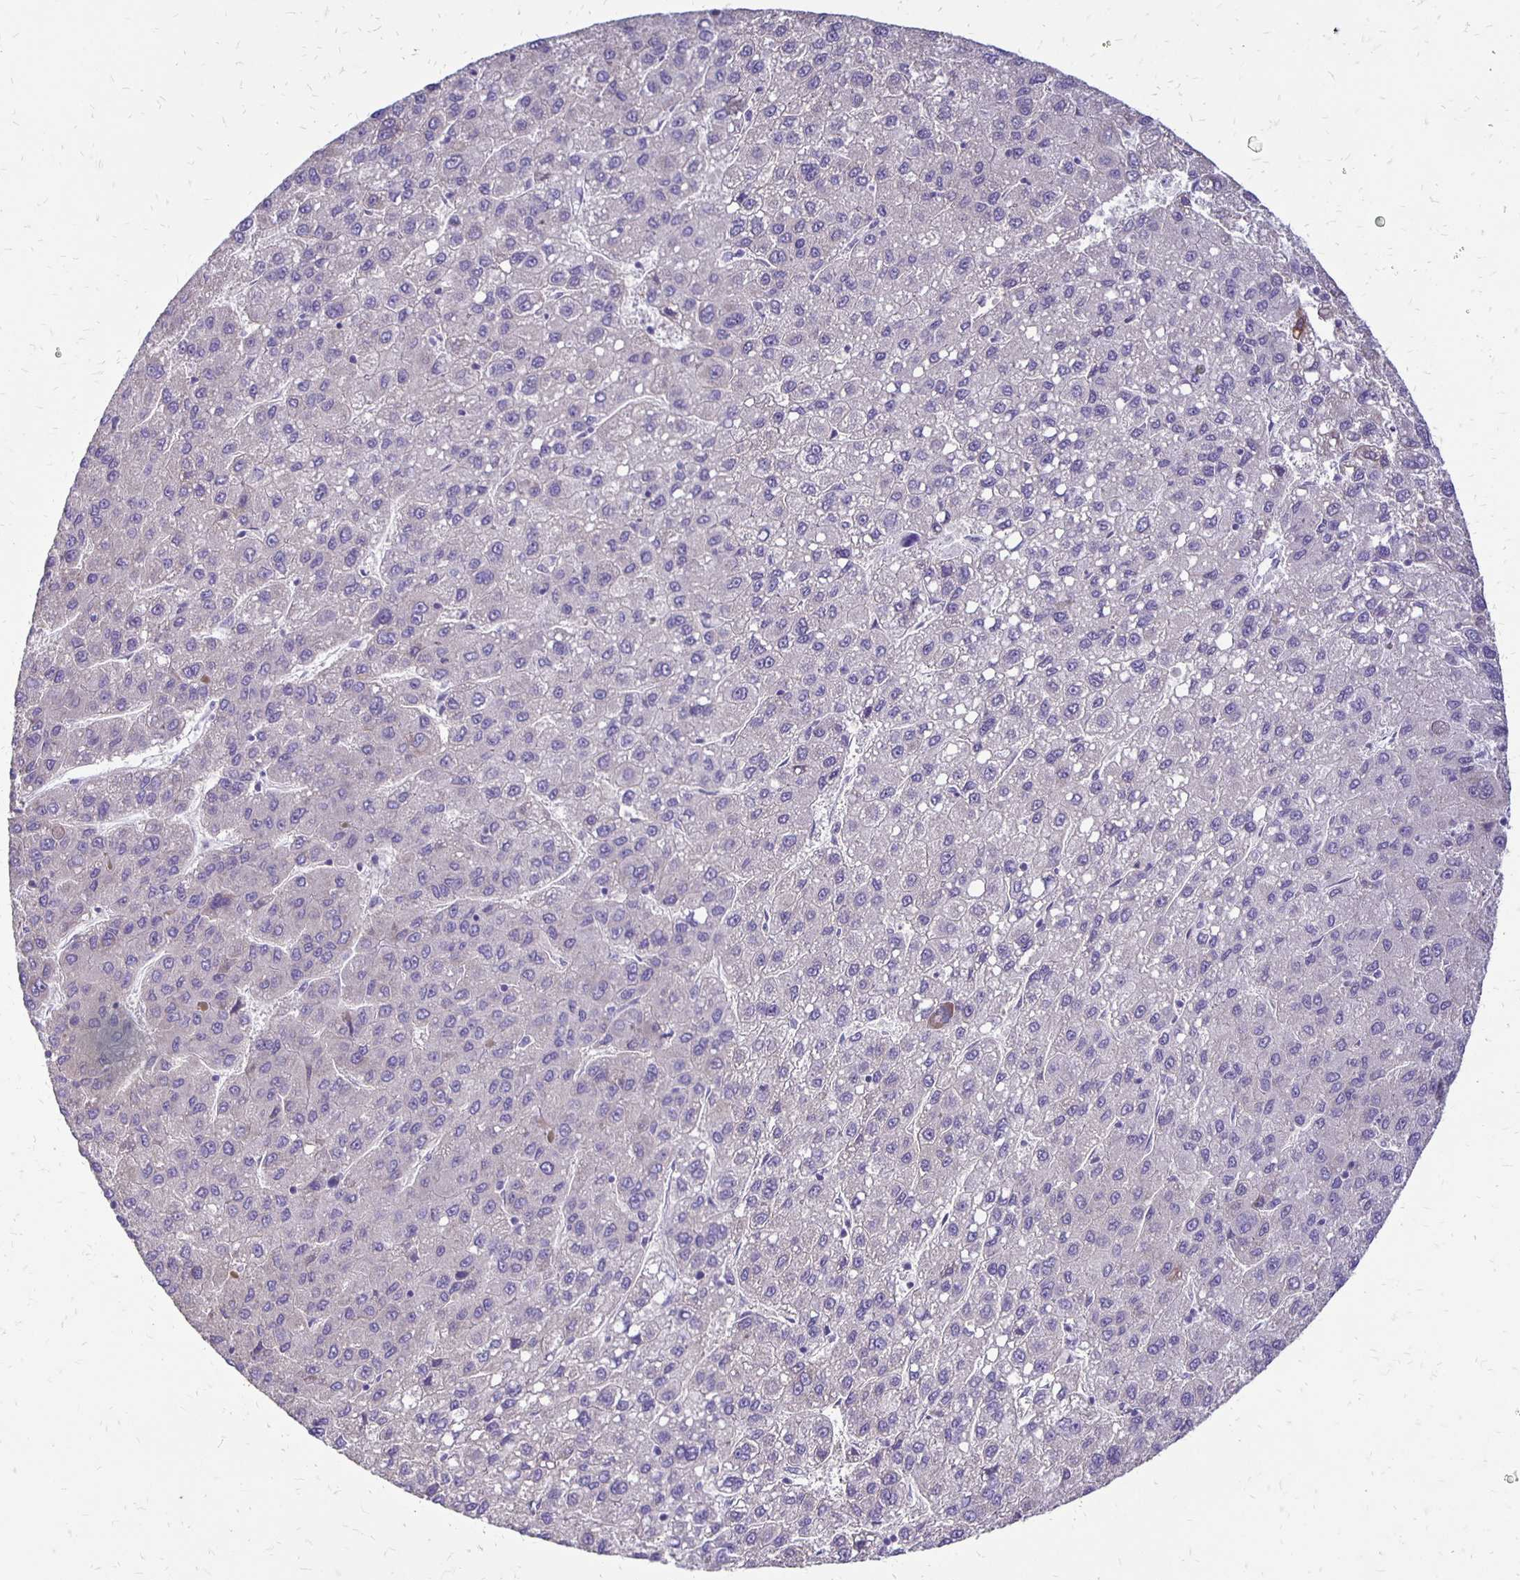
{"staining": {"intensity": "negative", "quantity": "none", "location": "none"}, "tissue": "liver cancer", "cell_type": "Tumor cells", "image_type": "cancer", "snomed": [{"axis": "morphology", "description": "Carcinoma, Hepatocellular, NOS"}, {"axis": "topography", "description": "Liver"}], "caption": "Tumor cells show no significant protein staining in liver cancer (hepatocellular carcinoma).", "gene": "ANKRD45", "patient": {"sex": "female", "age": 82}}